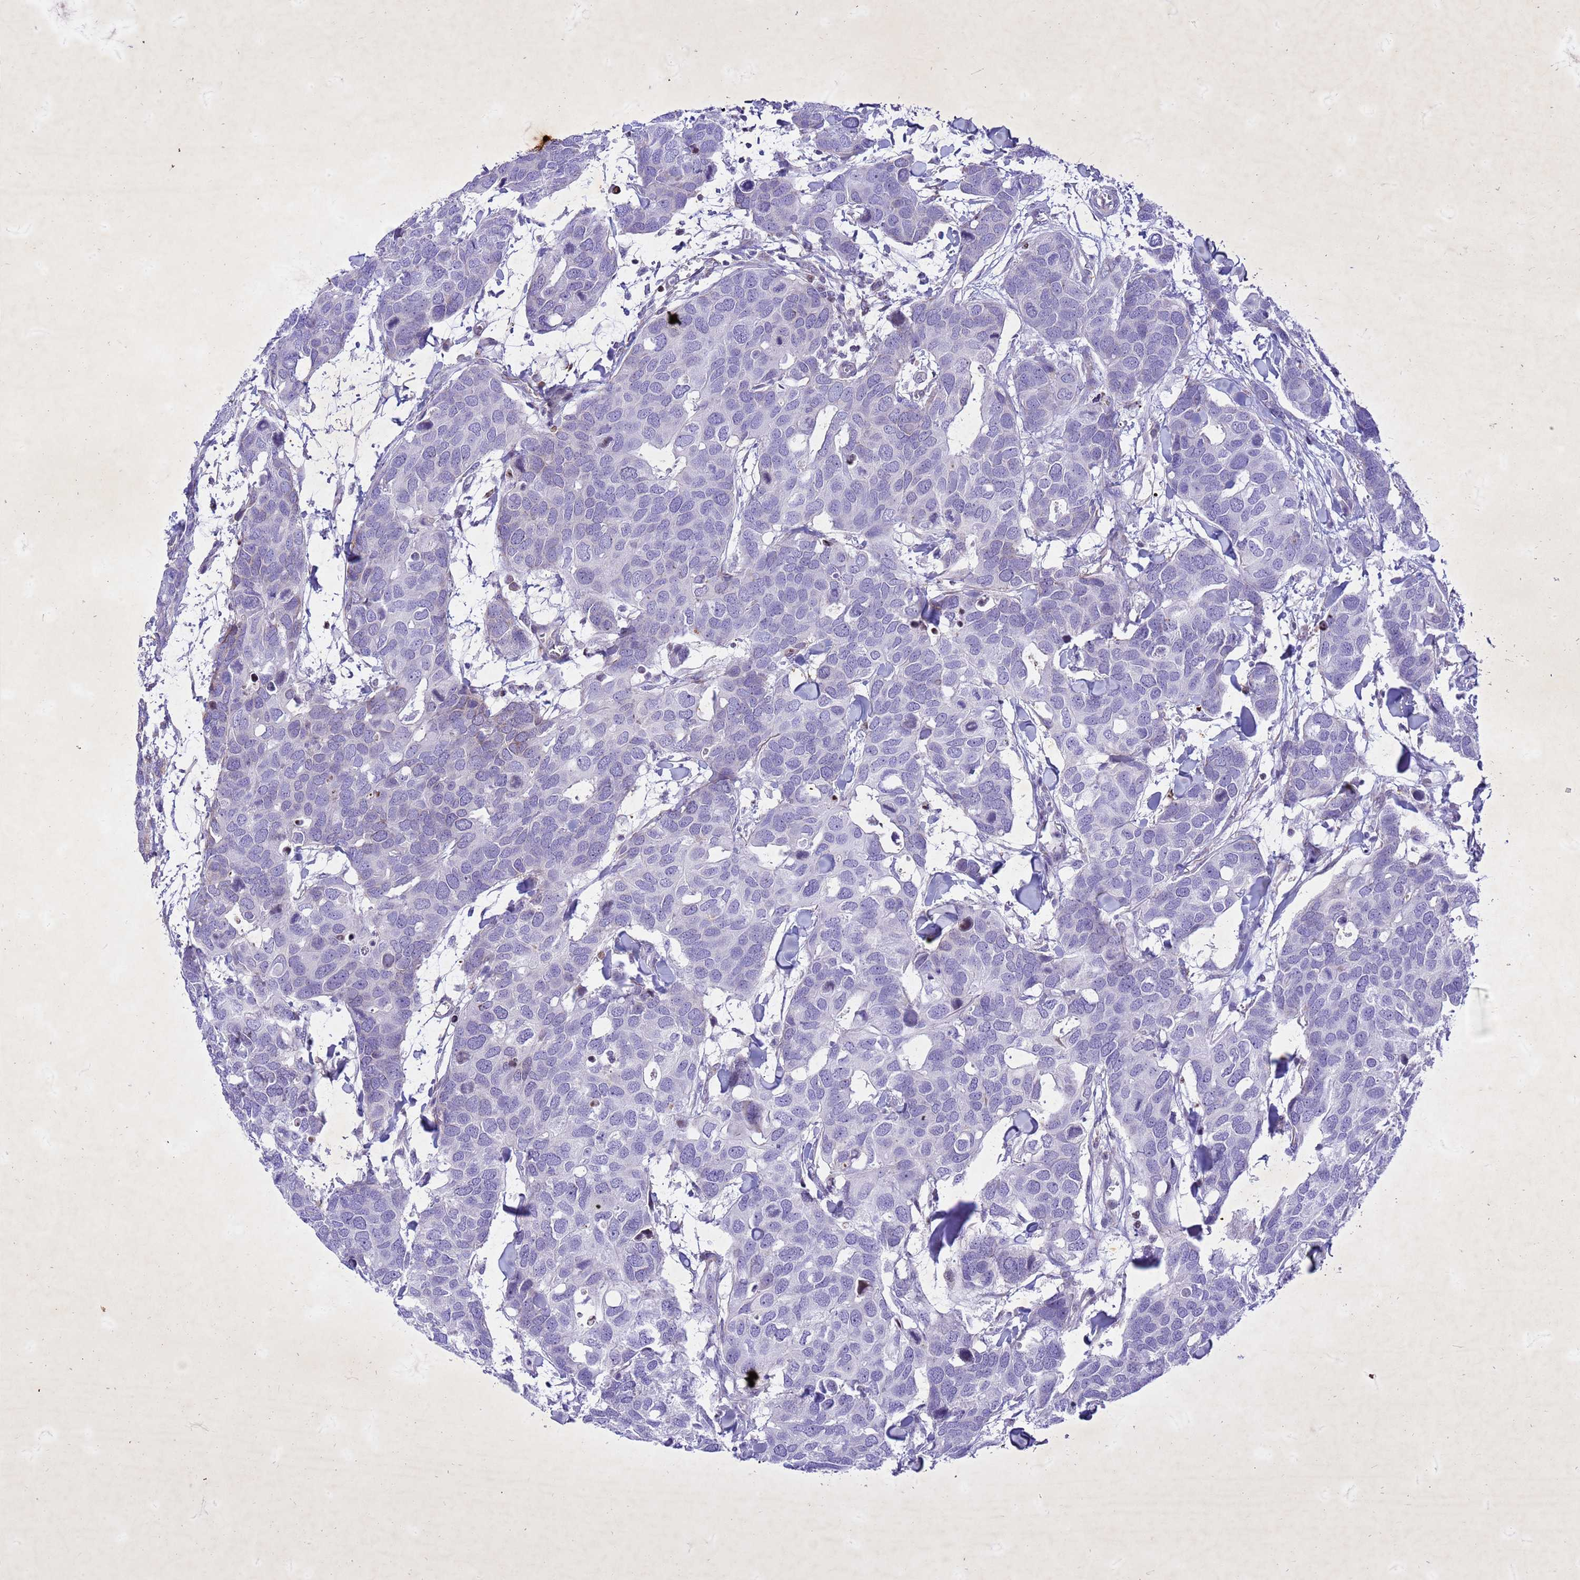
{"staining": {"intensity": "negative", "quantity": "none", "location": "none"}, "tissue": "breast cancer", "cell_type": "Tumor cells", "image_type": "cancer", "snomed": [{"axis": "morphology", "description": "Duct carcinoma"}, {"axis": "topography", "description": "Breast"}], "caption": "Breast invasive ductal carcinoma stained for a protein using immunohistochemistry shows no staining tumor cells.", "gene": "COPS9", "patient": {"sex": "female", "age": 83}}